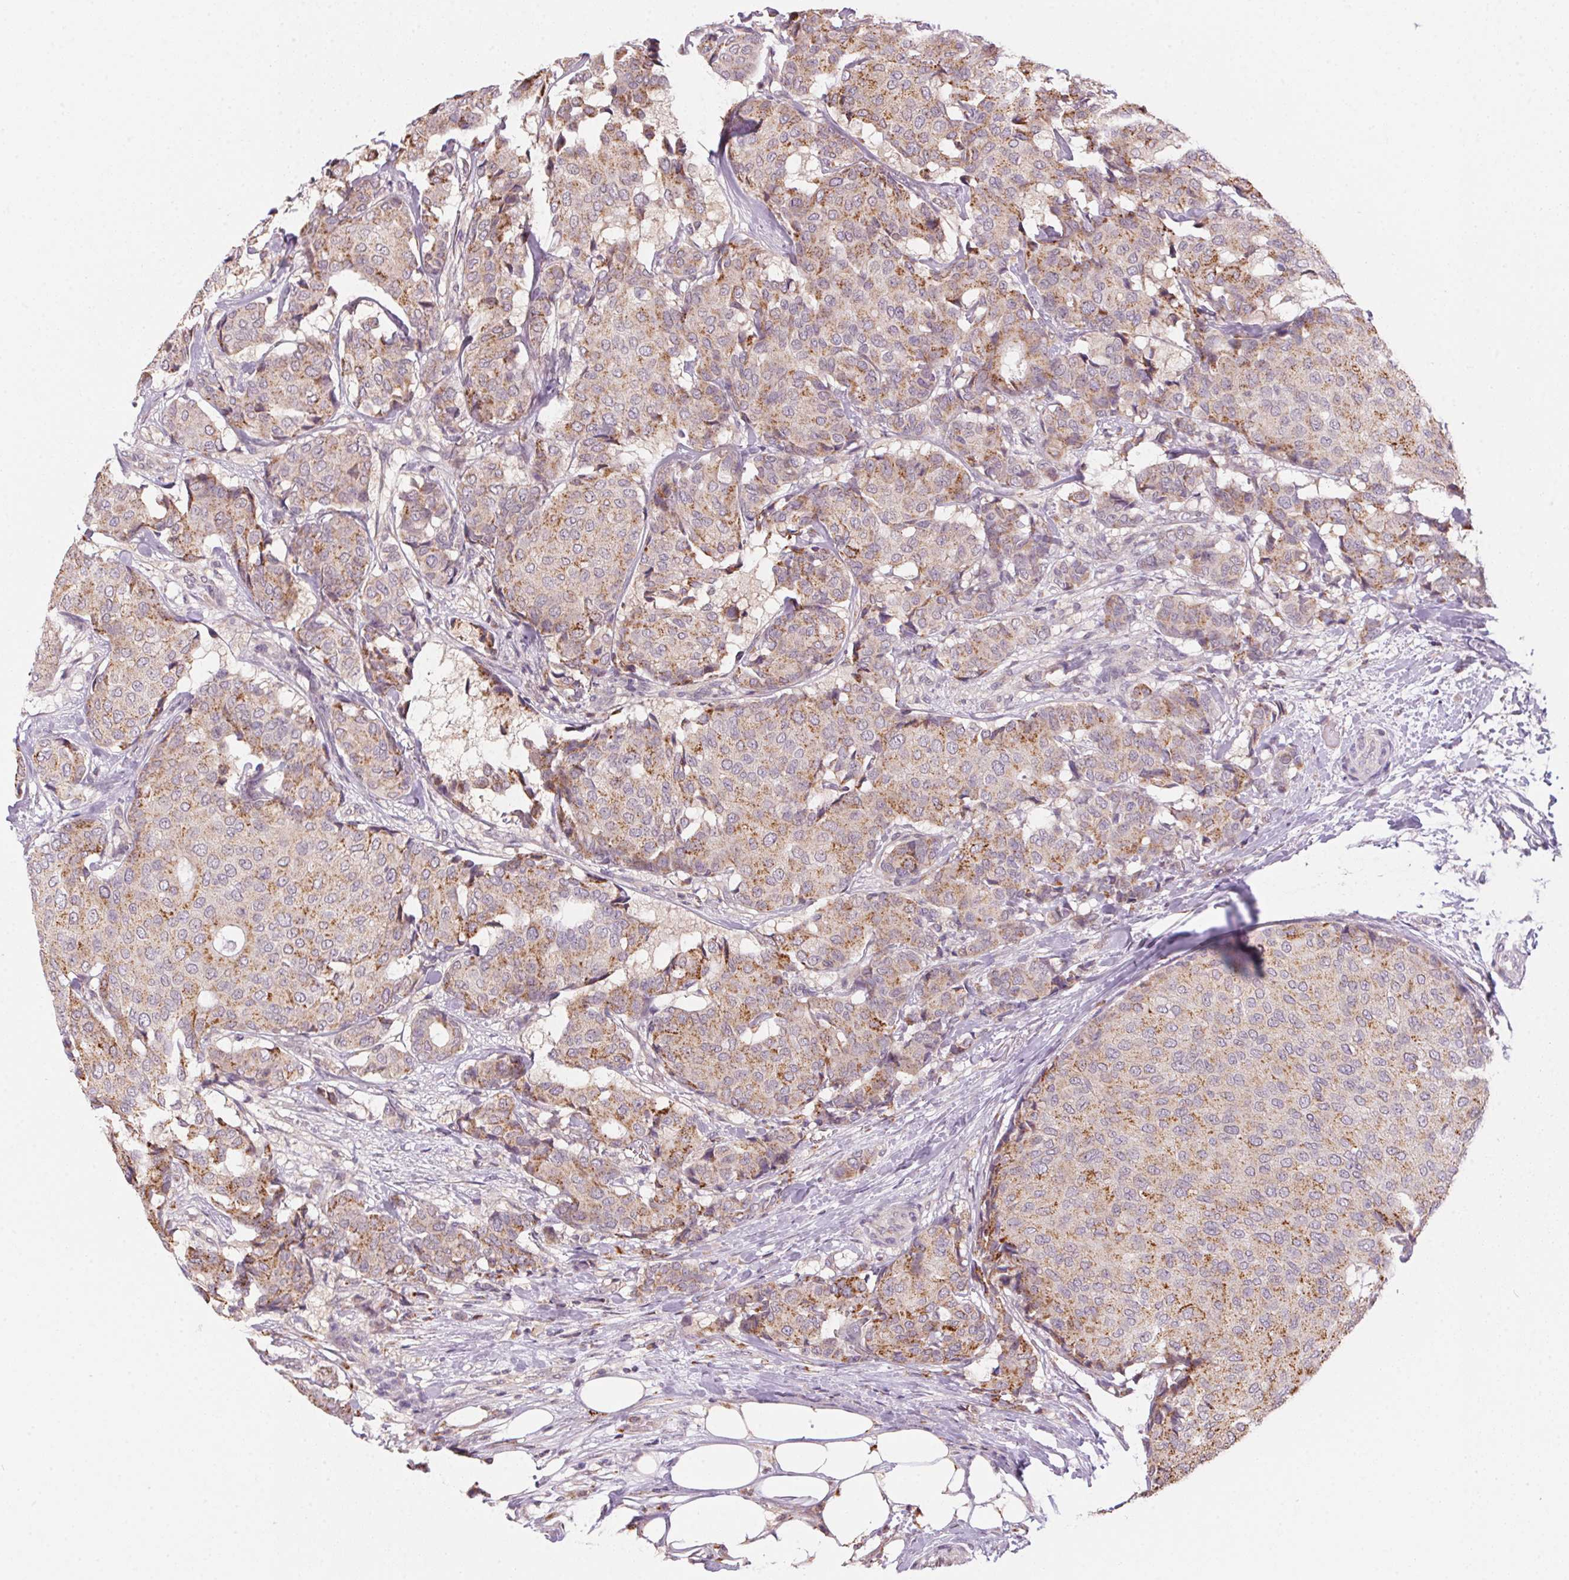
{"staining": {"intensity": "moderate", "quantity": "25%-75%", "location": "cytoplasmic/membranous"}, "tissue": "breast cancer", "cell_type": "Tumor cells", "image_type": "cancer", "snomed": [{"axis": "morphology", "description": "Duct carcinoma"}, {"axis": "topography", "description": "Breast"}], "caption": "Breast cancer (infiltrating ductal carcinoma) stained with a brown dye displays moderate cytoplasmic/membranous positive expression in approximately 25%-75% of tumor cells.", "gene": "ADH5", "patient": {"sex": "female", "age": 75}}